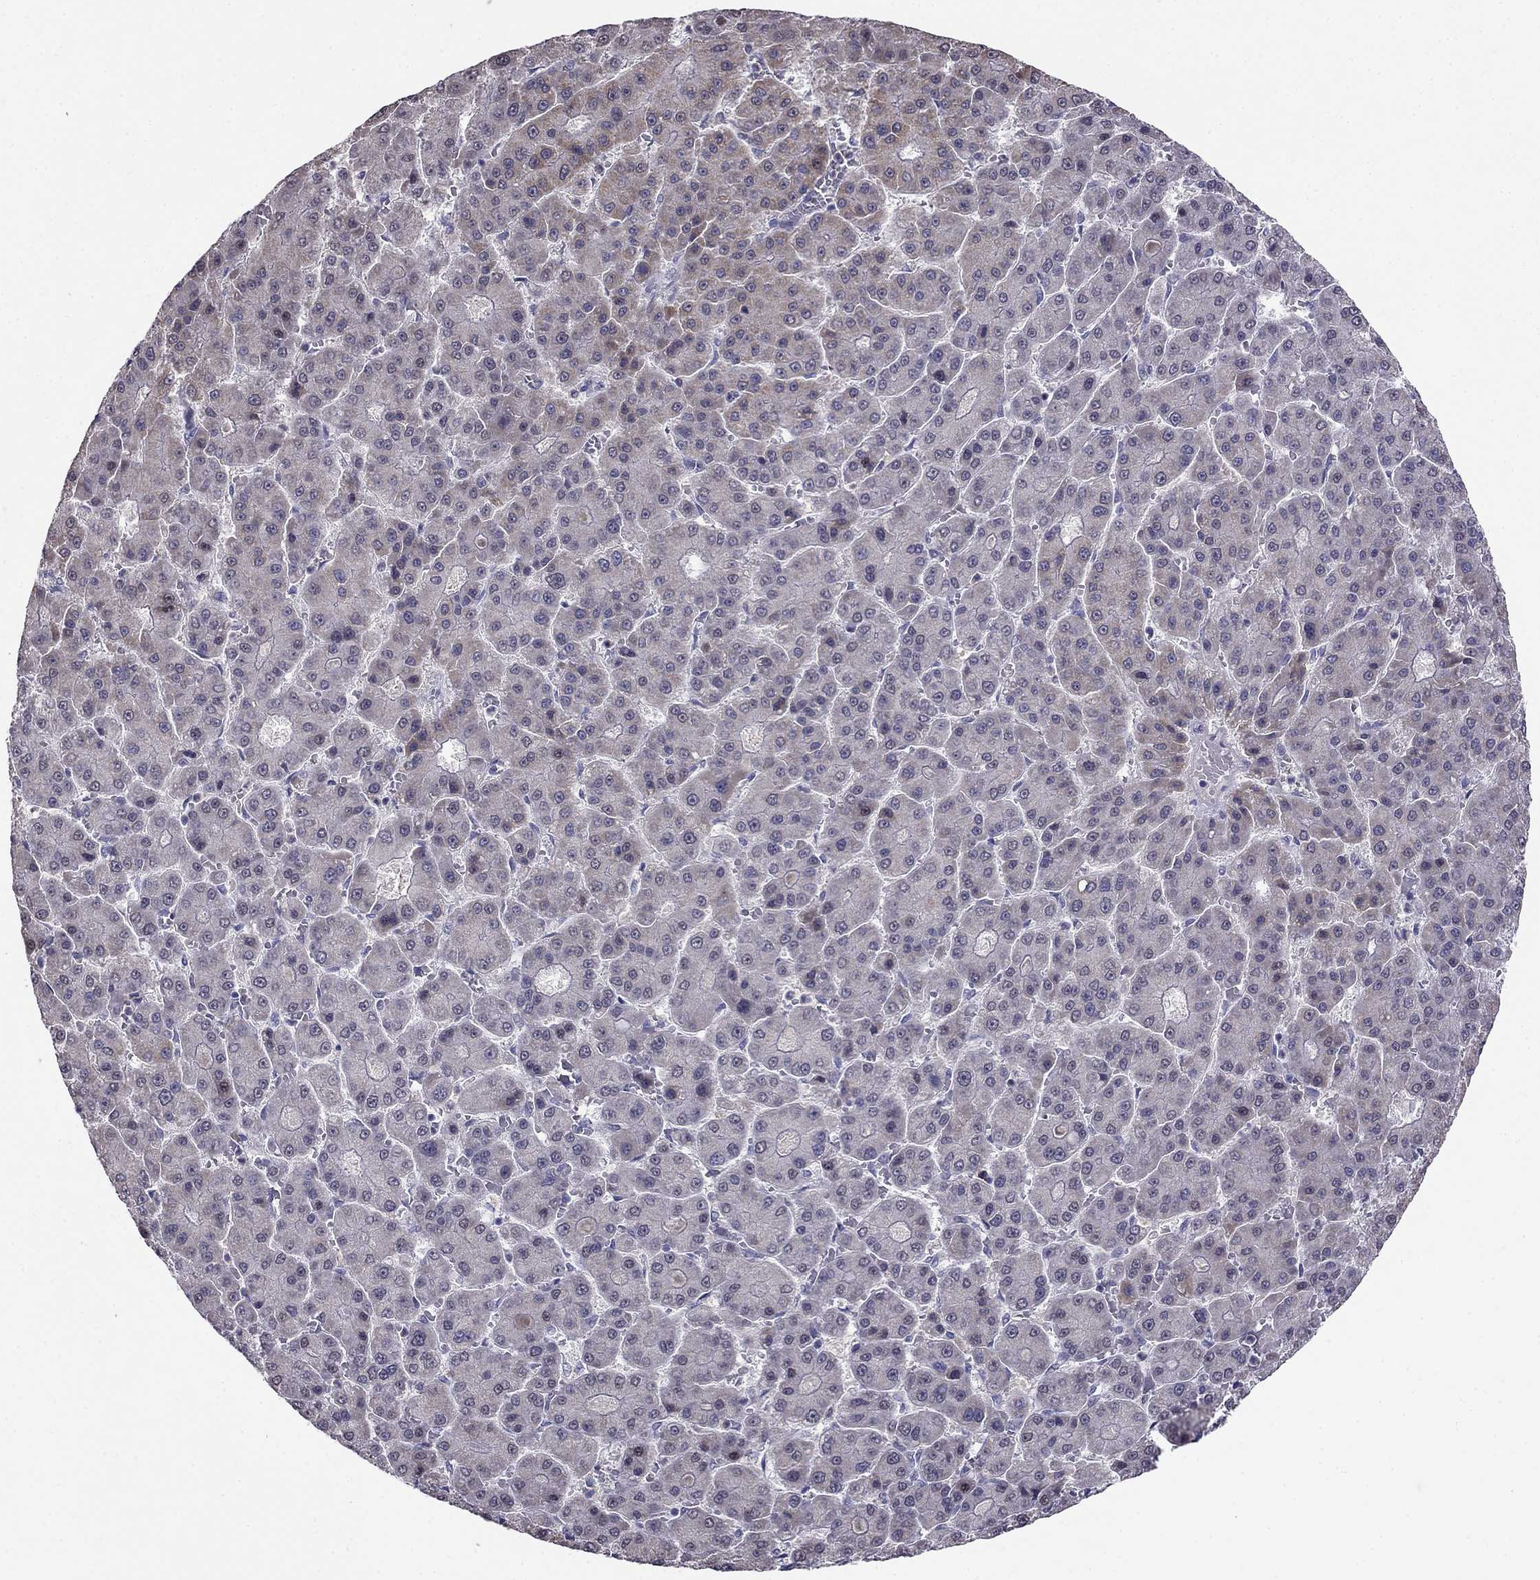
{"staining": {"intensity": "weak", "quantity": "<25%", "location": "cytoplasmic/membranous"}, "tissue": "liver cancer", "cell_type": "Tumor cells", "image_type": "cancer", "snomed": [{"axis": "morphology", "description": "Carcinoma, Hepatocellular, NOS"}, {"axis": "topography", "description": "Liver"}], "caption": "Tumor cells are negative for brown protein staining in liver cancer (hepatocellular carcinoma).", "gene": "LRRC39", "patient": {"sex": "male", "age": 70}}